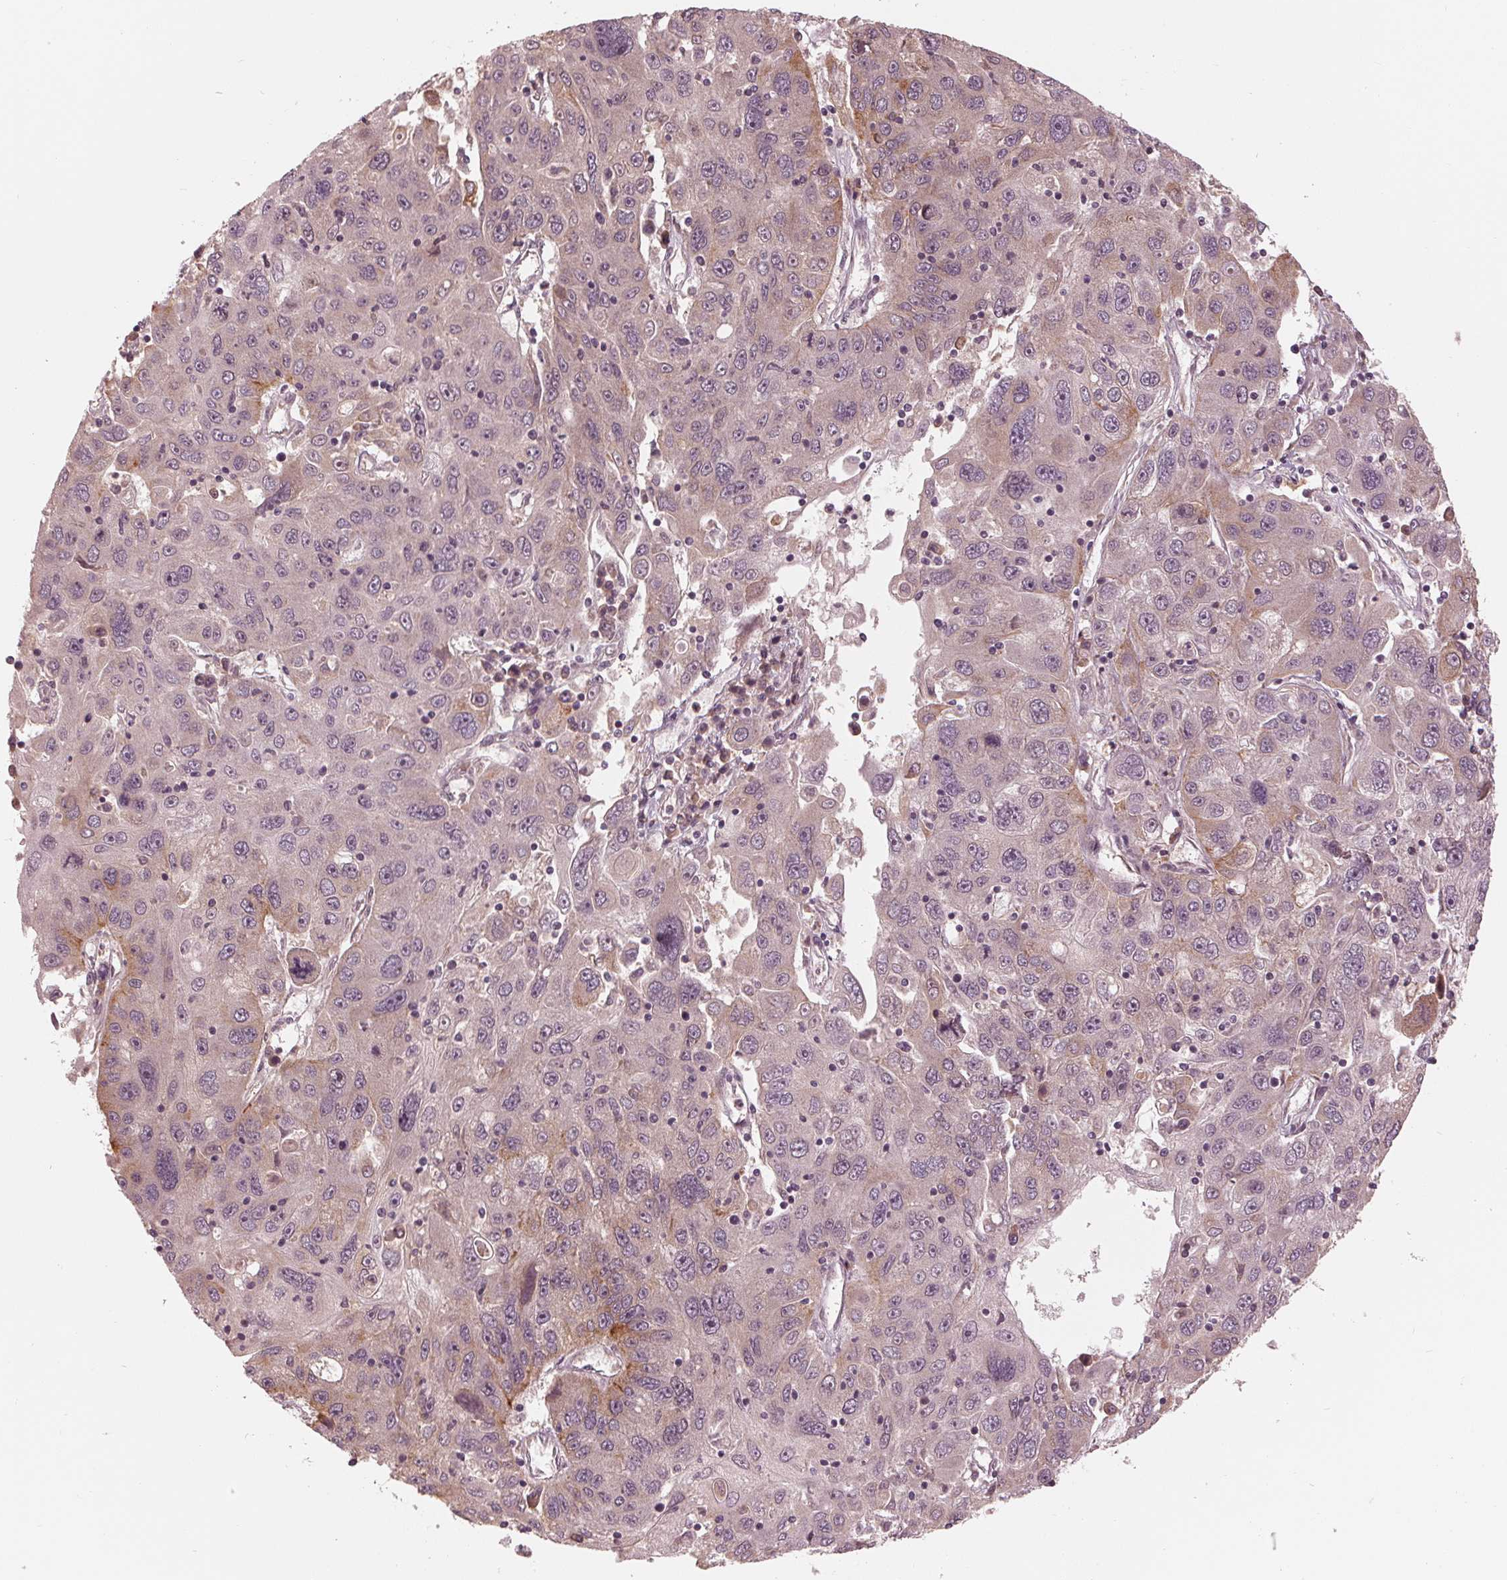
{"staining": {"intensity": "weak", "quantity": "<25%", "location": "cytoplasmic/membranous"}, "tissue": "stomach cancer", "cell_type": "Tumor cells", "image_type": "cancer", "snomed": [{"axis": "morphology", "description": "Adenocarcinoma, NOS"}, {"axis": "topography", "description": "Stomach"}], "caption": "A histopathology image of human stomach cancer is negative for staining in tumor cells.", "gene": "ZNF471", "patient": {"sex": "male", "age": 56}}